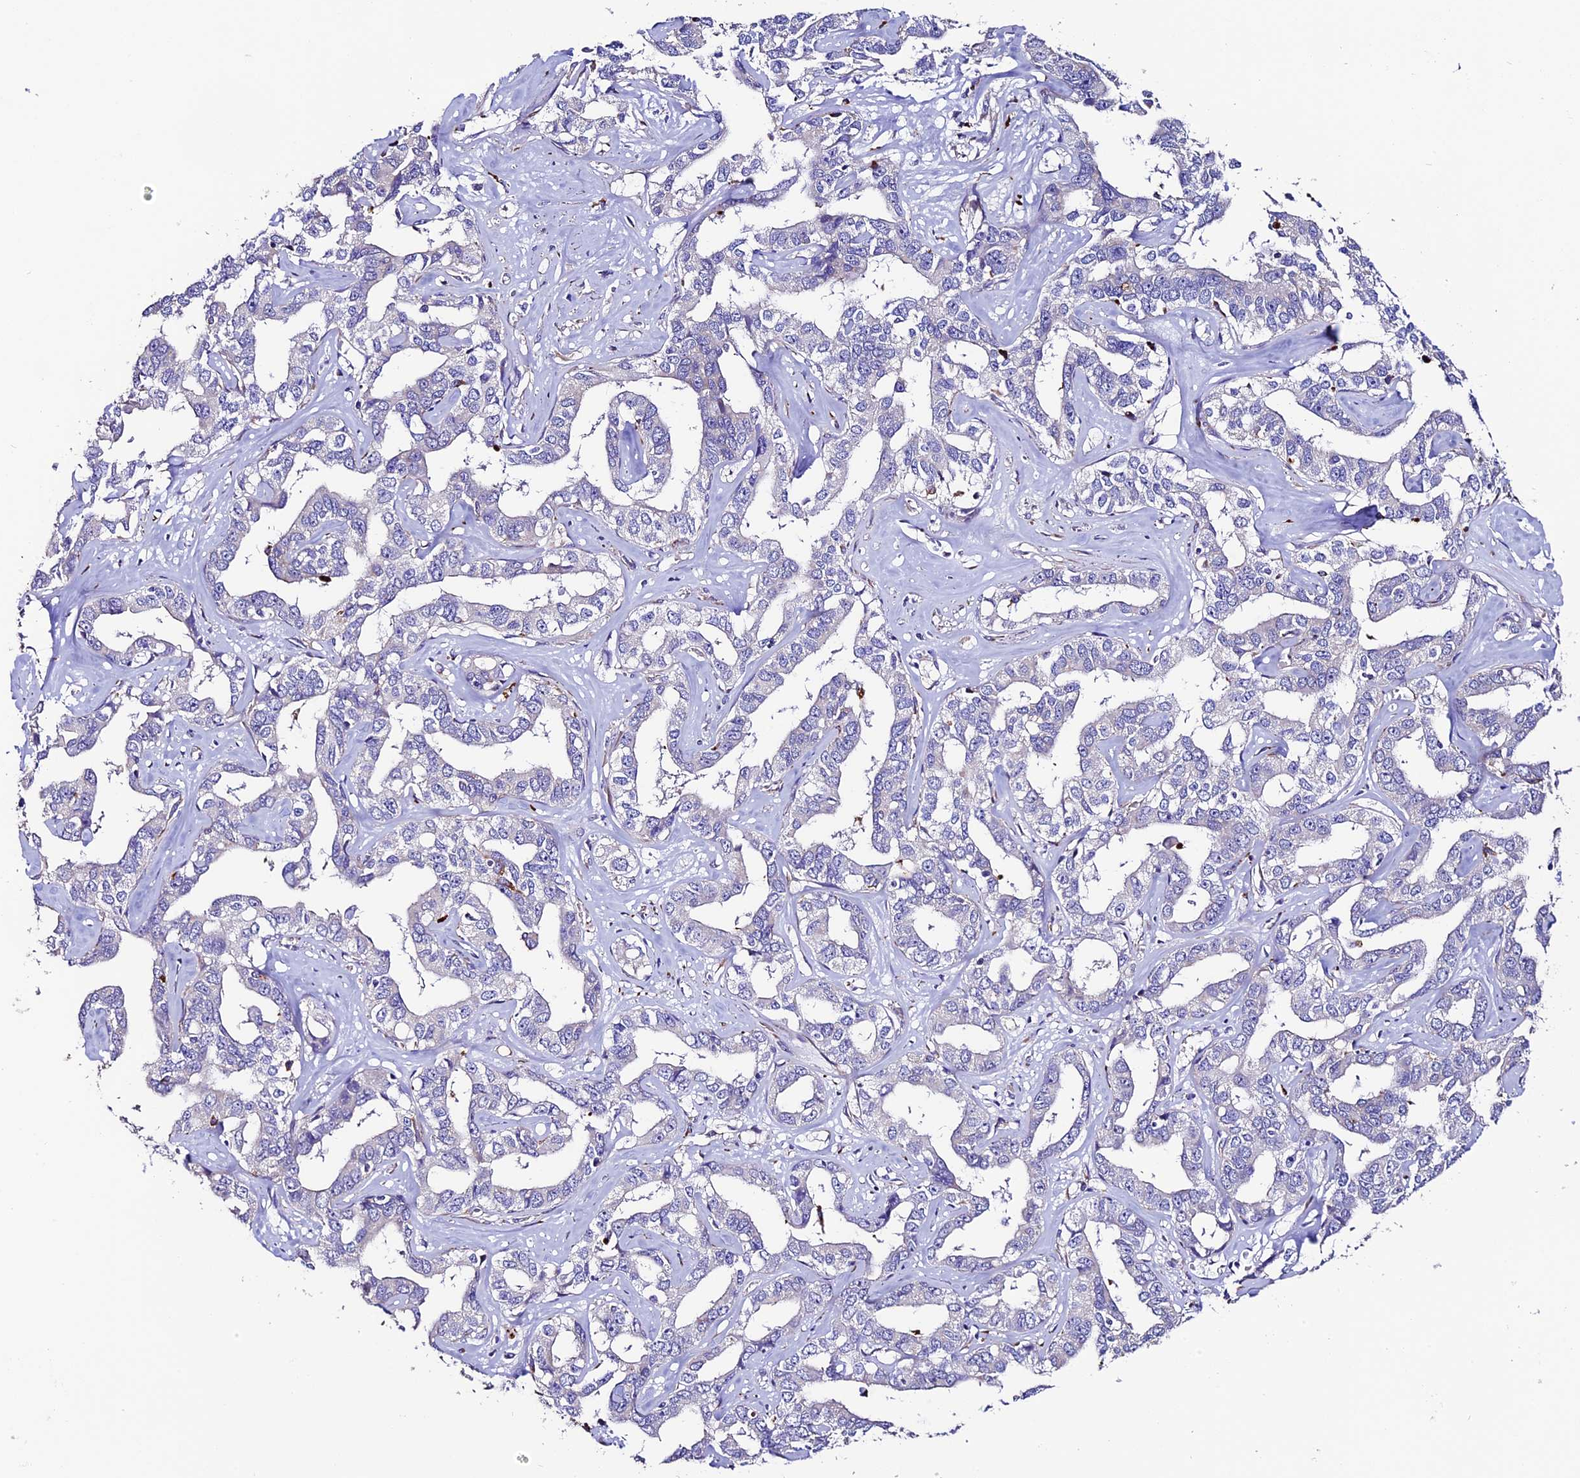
{"staining": {"intensity": "negative", "quantity": "none", "location": "none"}, "tissue": "liver cancer", "cell_type": "Tumor cells", "image_type": "cancer", "snomed": [{"axis": "morphology", "description": "Cholangiocarcinoma"}, {"axis": "topography", "description": "Liver"}], "caption": "Cholangiocarcinoma (liver) was stained to show a protein in brown. There is no significant expression in tumor cells. The staining was performed using DAB (3,3'-diaminobenzidine) to visualize the protein expression in brown, while the nuclei were stained in blue with hematoxylin (Magnification: 20x).", "gene": "CLN5", "patient": {"sex": "male", "age": 59}}